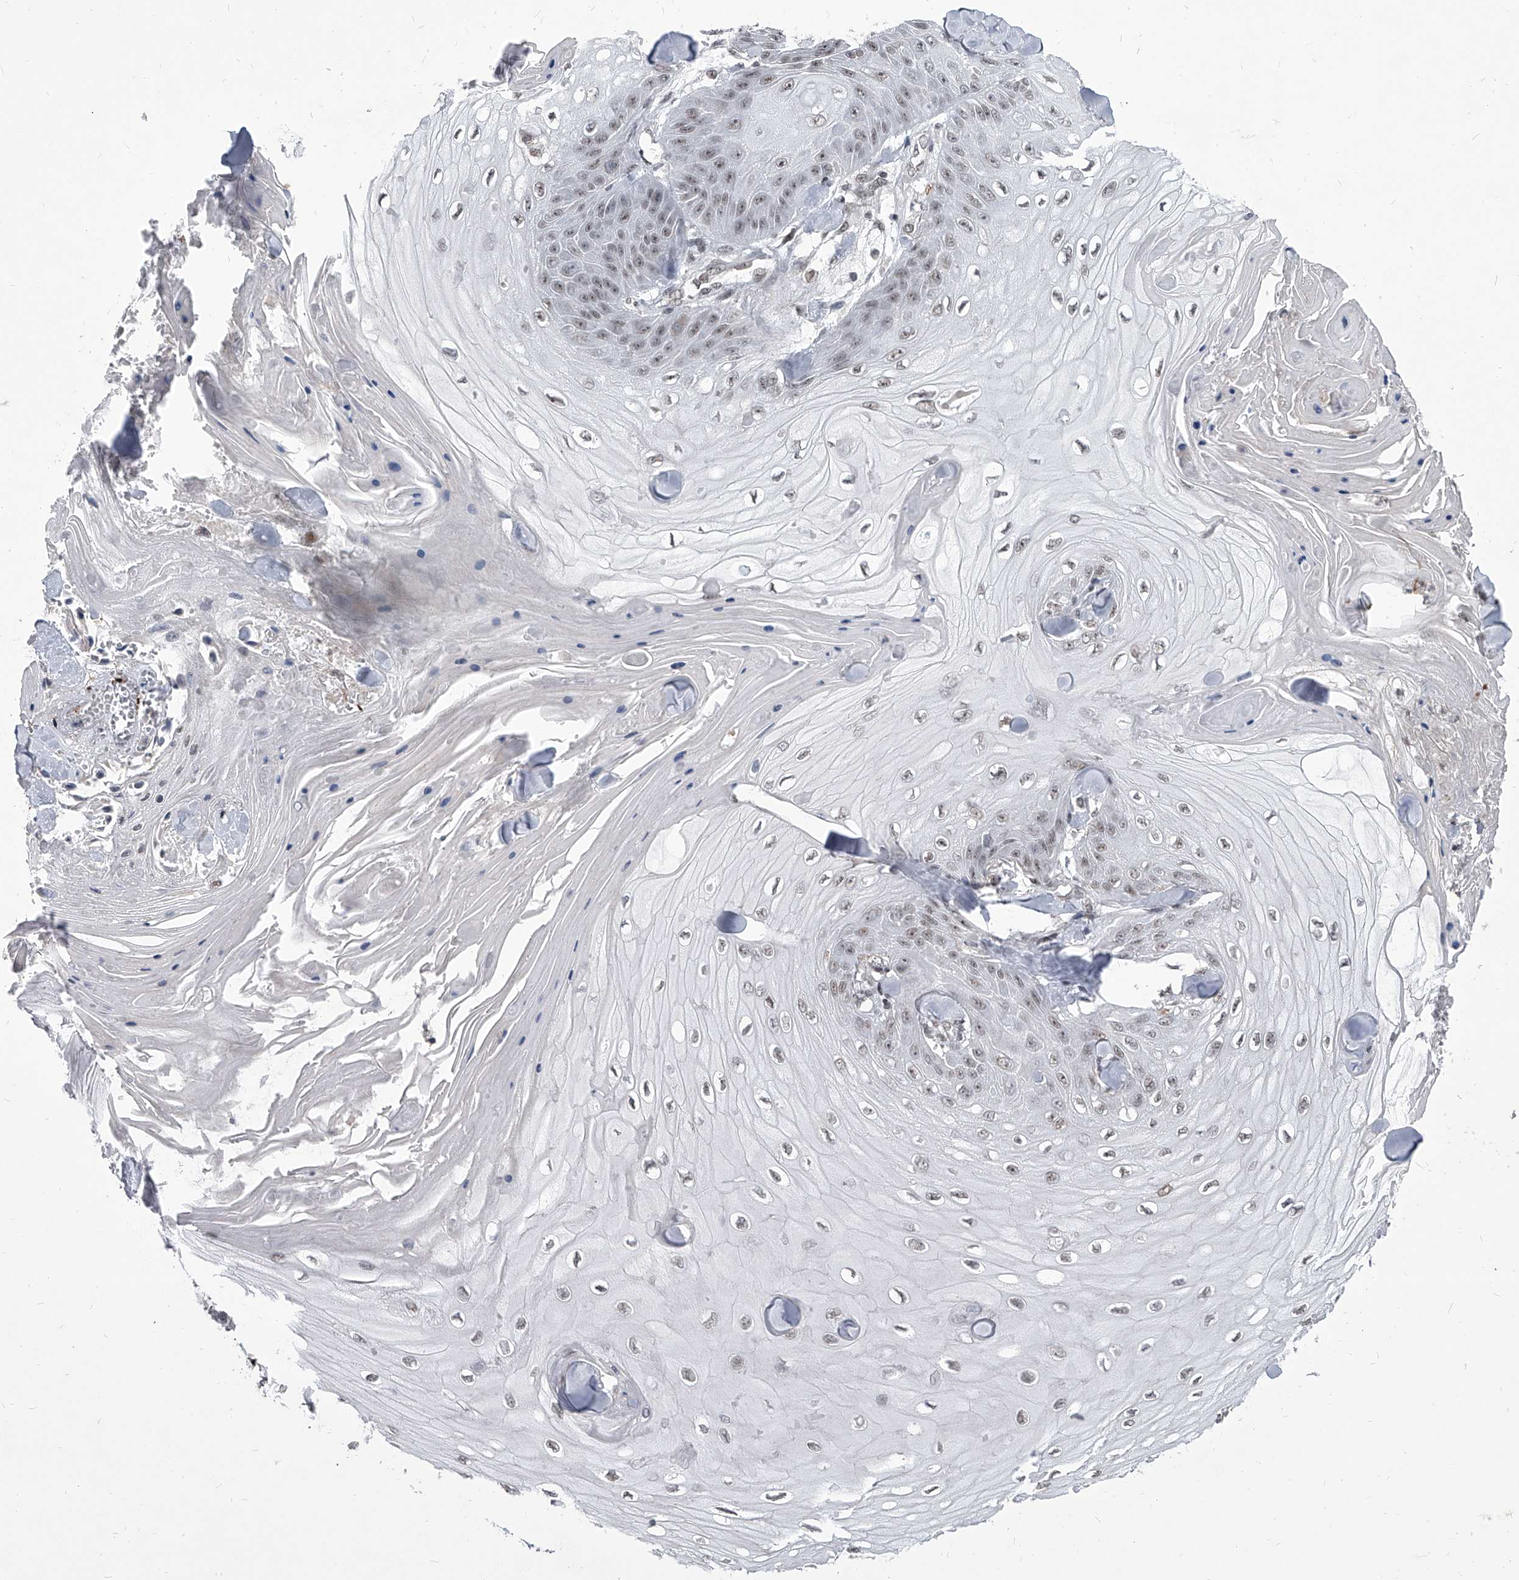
{"staining": {"intensity": "negative", "quantity": "none", "location": "none"}, "tissue": "skin cancer", "cell_type": "Tumor cells", "image_type": "cancer", "snomed": [{"axis": "morphology", "description": "Squamous cell carcinoma, NOS"}, {"axis": "topography", "description": "Skin"}], "caption": "This is a photomicrograph of immunohistochemistry (IHC) staining of skin cancer, which shows no positivity in tumor cells.", "gene": "PPIL4", "patient": {"sex": "male", "age": 74}}